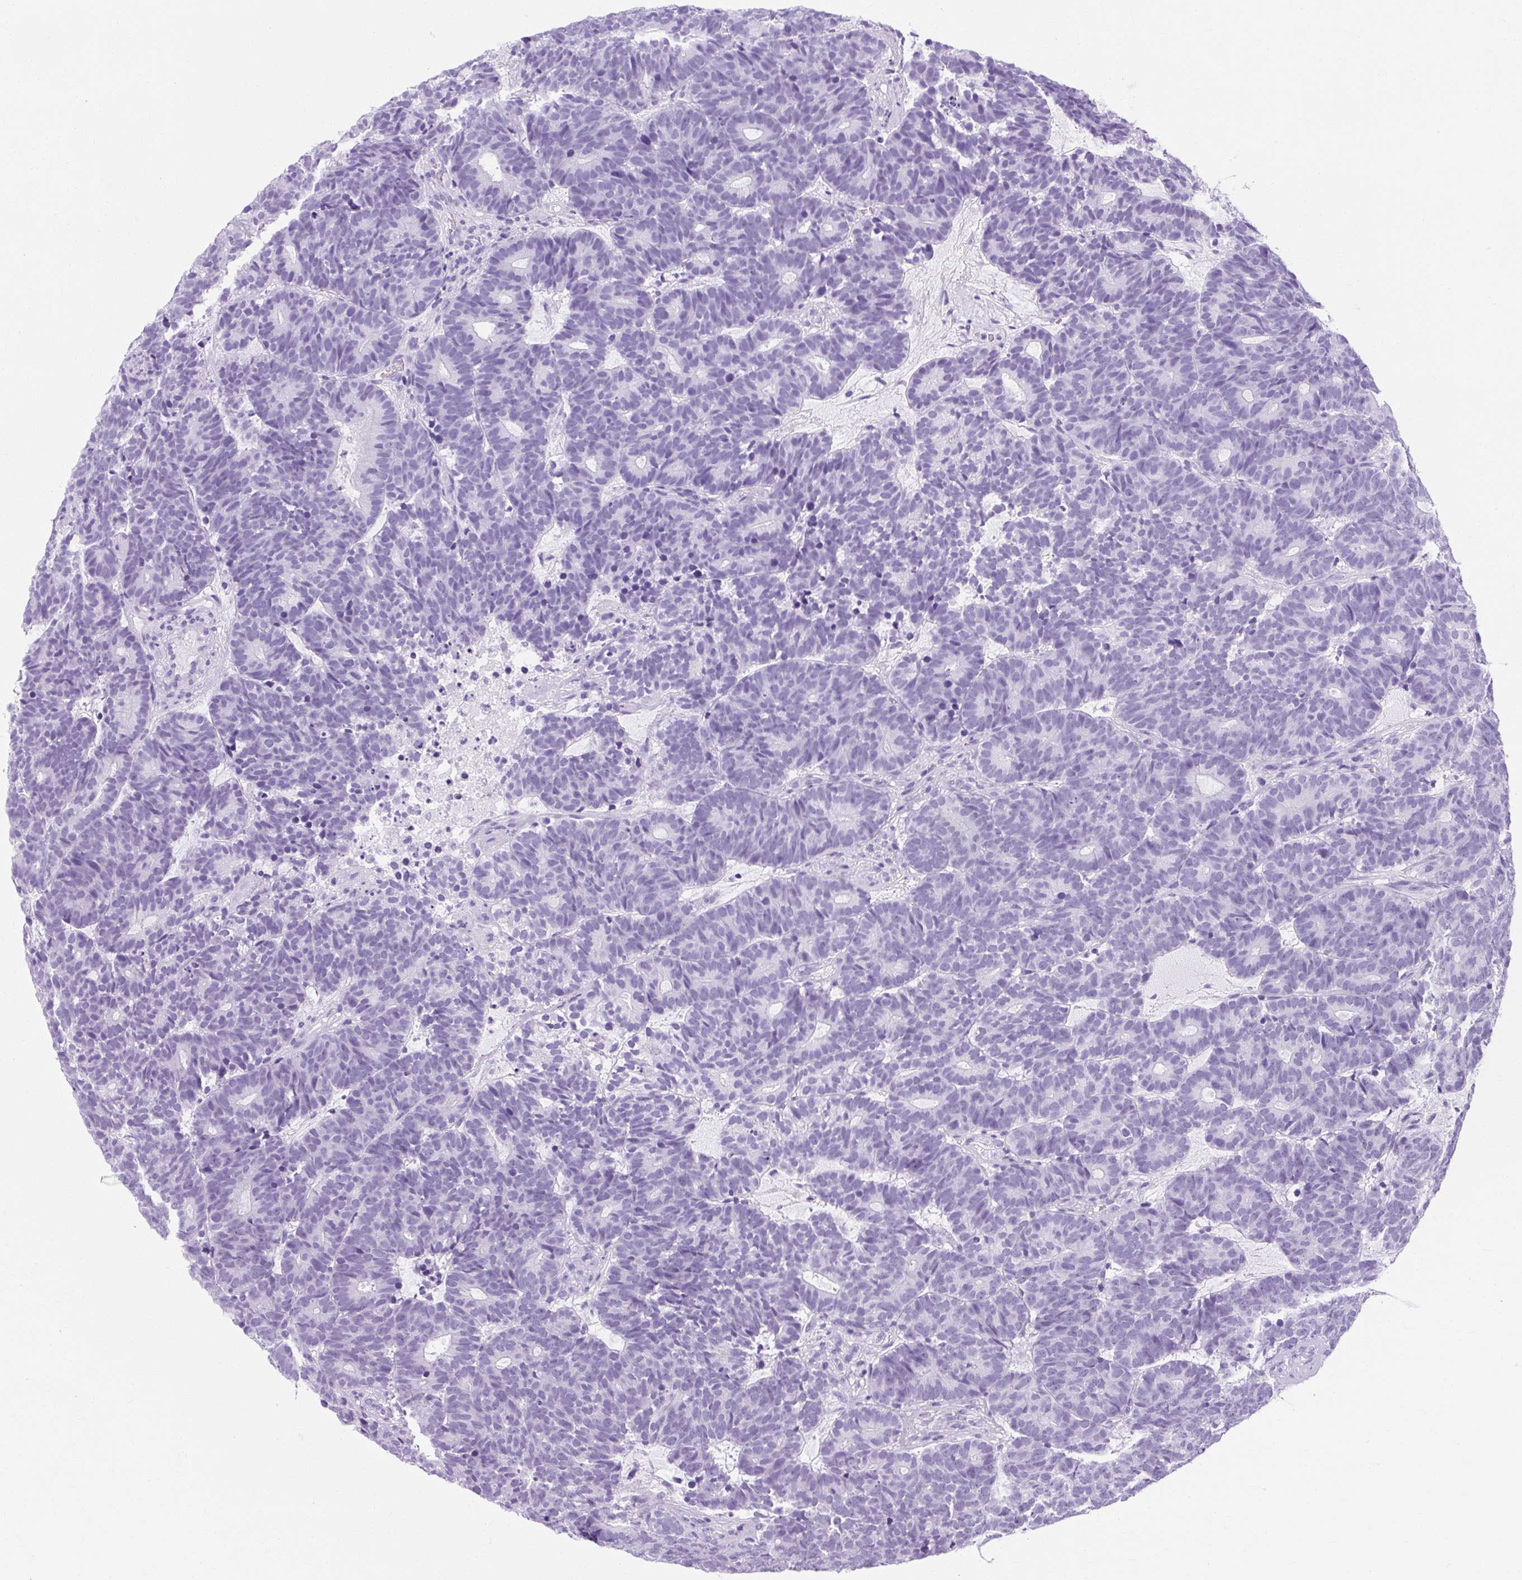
{"staining": {"intensity": "negative", "quantity": "none", "location": "none"}, "tissue": "head and neck cancer", "cell_type": "Tumor cells", "image_type": "cancer", "snomed": [{"axis": "morphology", "description": "Adenocarcinoma, NOS"}, {"axis": "topography", "description": "Head-Neck"}], "caption": "The immunohistochemistry (IHC) photomicrograph has no significant staining in tumor cells of adenocarcinoma (head and neck) tissue.", "gene": "TMEM89", "patient": {"sex": "female", "age": 81}}